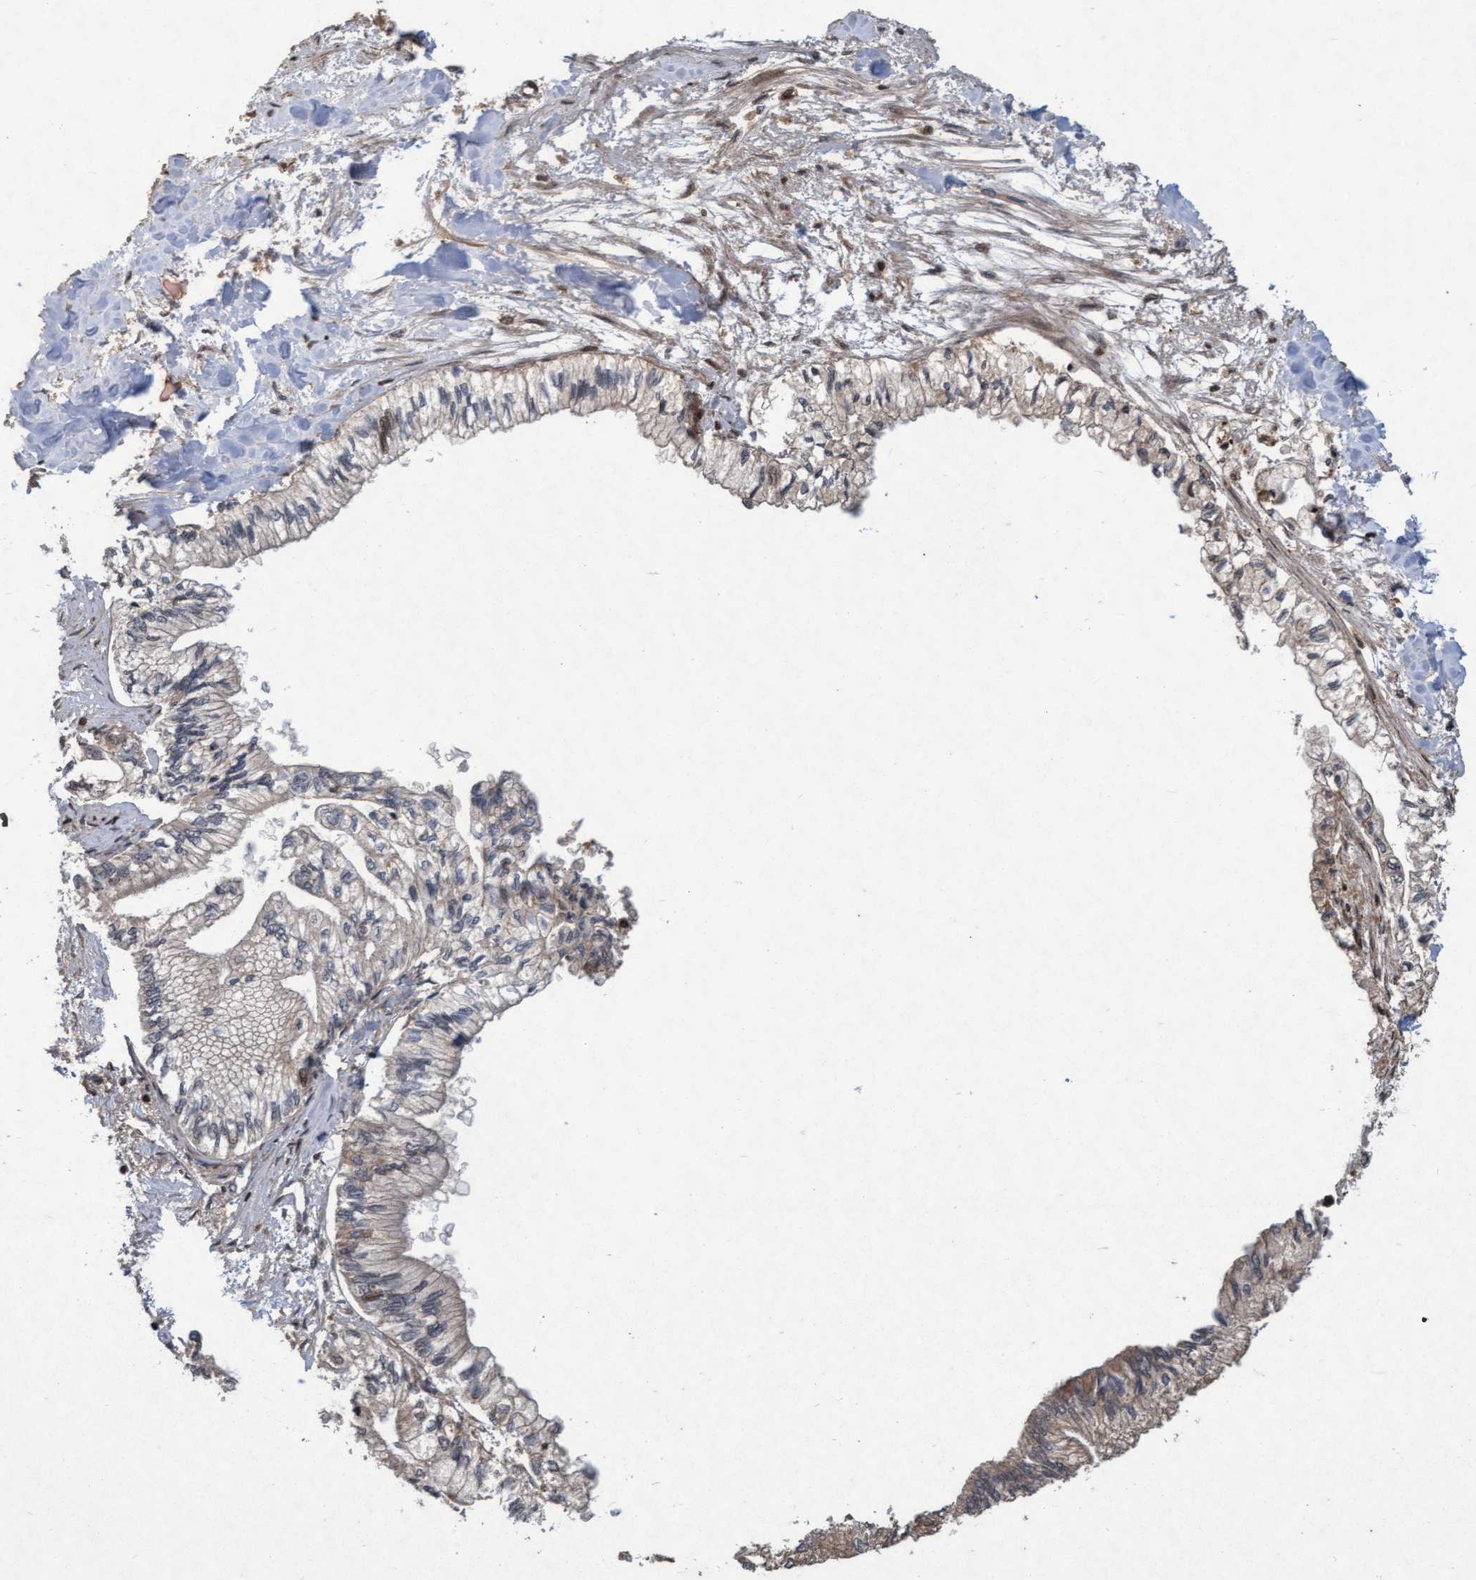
{"staining": {"intensity": "weak", "quantity": "25%-75%", "location": "cytoplasmic/membranous"}, "tissue": "pancreatic cancer", "cell_type": "Tumor cells", "image_type": "cancer", "snomed": [{"axis": "morphology", "description": "Adenocarcinoma, NOS"}, {"axis": "topography", "description": "Pancreas"}], "caption": "Weak cytoplasmic/membranous positivity for a protein is identified in about 25%-75% of tumor cells of adenocarcinoma (pancreatic) using immunohistochemistry (IHC).", "gene": "KCNC2", "patient": {"sex": "male", "age": 79}}